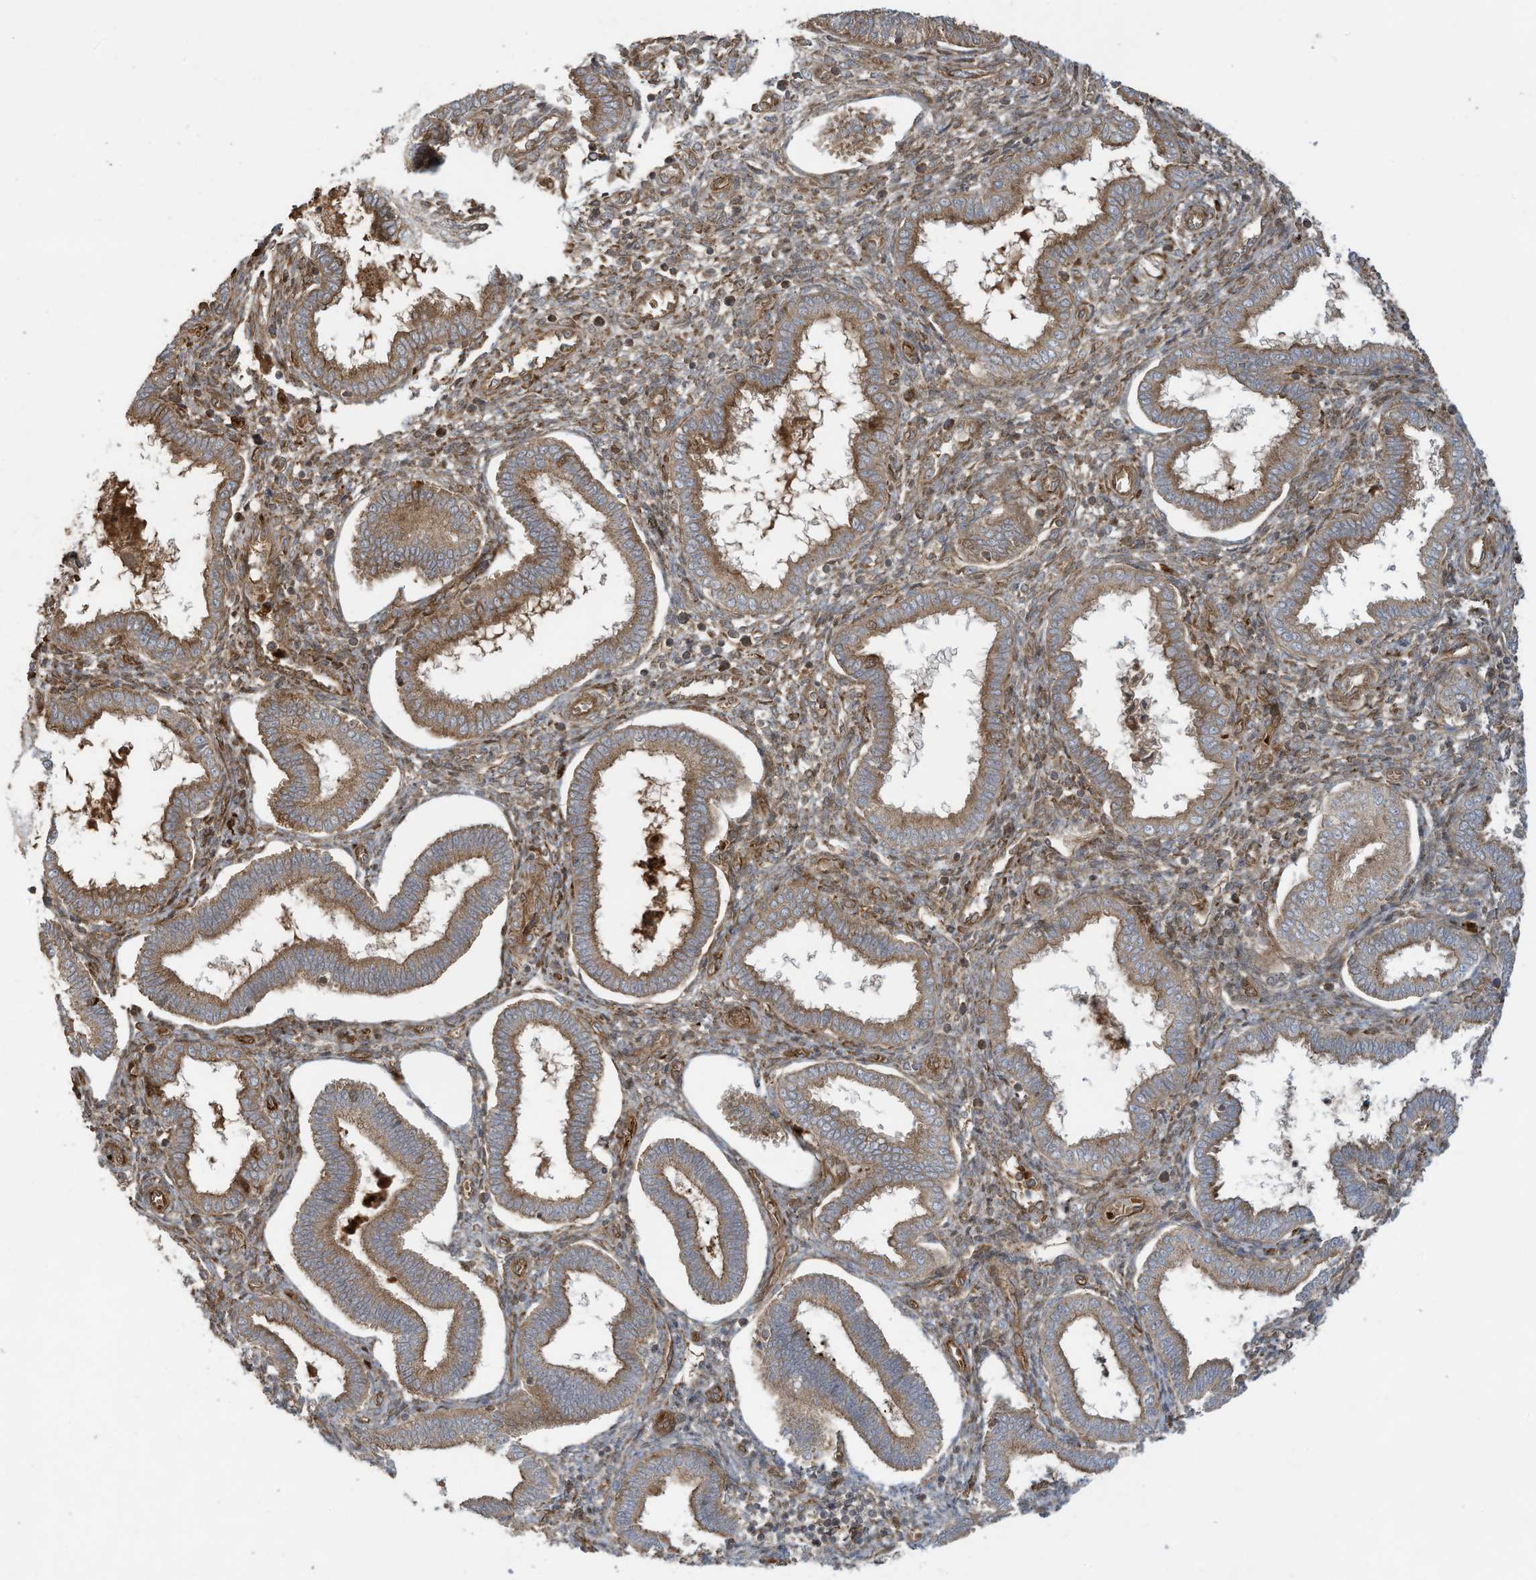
{"staining": {"intensity": "moderate", "quantity": ">75%", "location": "cytoplasmic/membranous"}, "tissue": "endometrium", "cell_type": "Cells in endometrial stroma", "image_type": "normal", "snomed": [{"axis": "morphology", "description": "Normal tissue, NOS"}, {"axis": "topography", "description": "Endometrium"}], "caption": "The photomicrograph shows staining of normal endometrium, revealing moderate cytoplasmic/membranous protein positivity (brown color) within cells in endometrial stroma.", "gene": "DDIT4", "patient": {"sex": "female", "age": 24}}